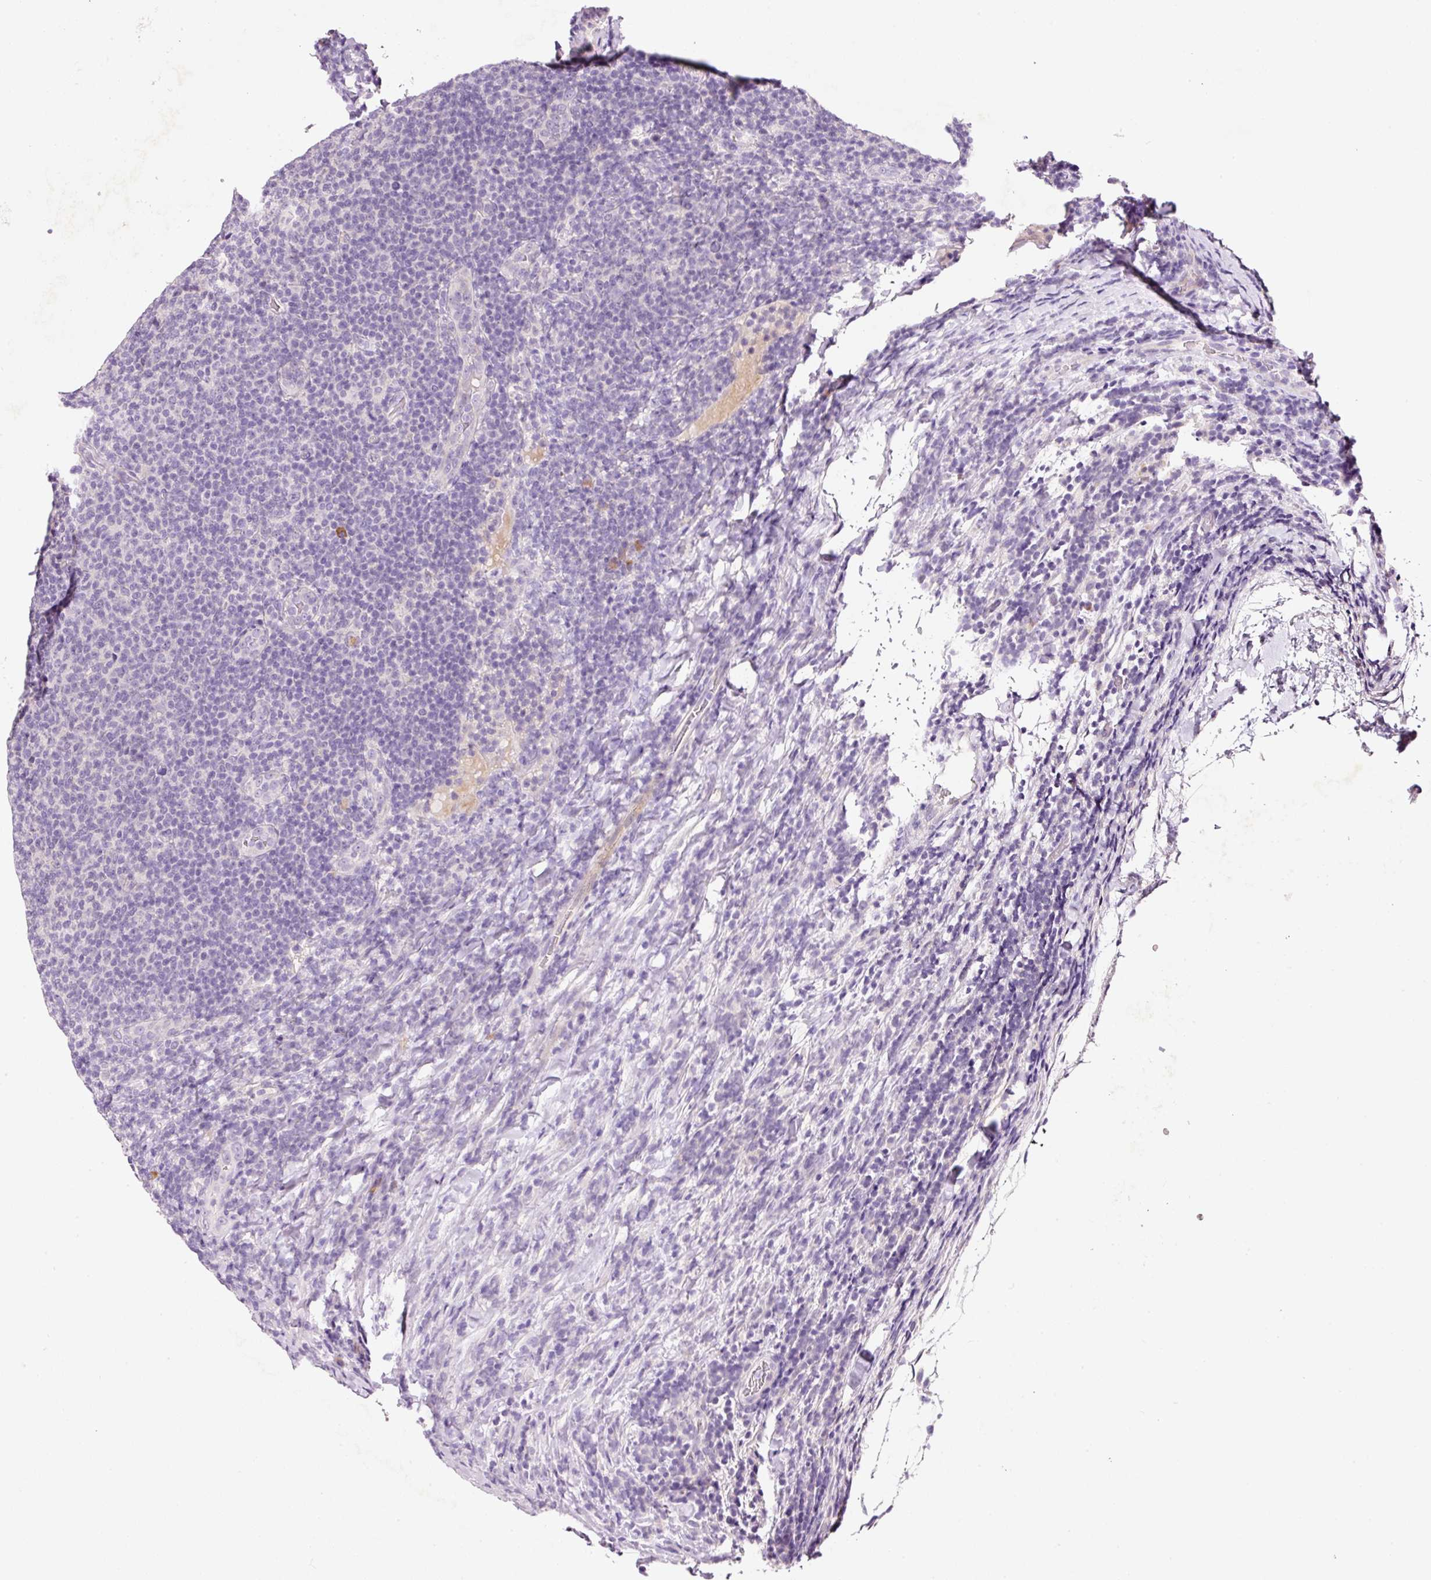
{"staining": {"intensity": "negative", "quantity": "none", "location": "none"}, "tissue": "lymphoma", "cell_type": "Tumor cells", "image_type": "cancer", "snomed": [{"axis": "morphology", "description": "Malignant lymphoma, non-Hodgkin's type, Low grade"}, {"axis": "topography", "description": "Lymph node"}], "caption": "A micrograph of human lymphoma is negative for staining in tumor cells.", "gene": "TENT5C", "patient": {"sex": "male", "age": 66}}